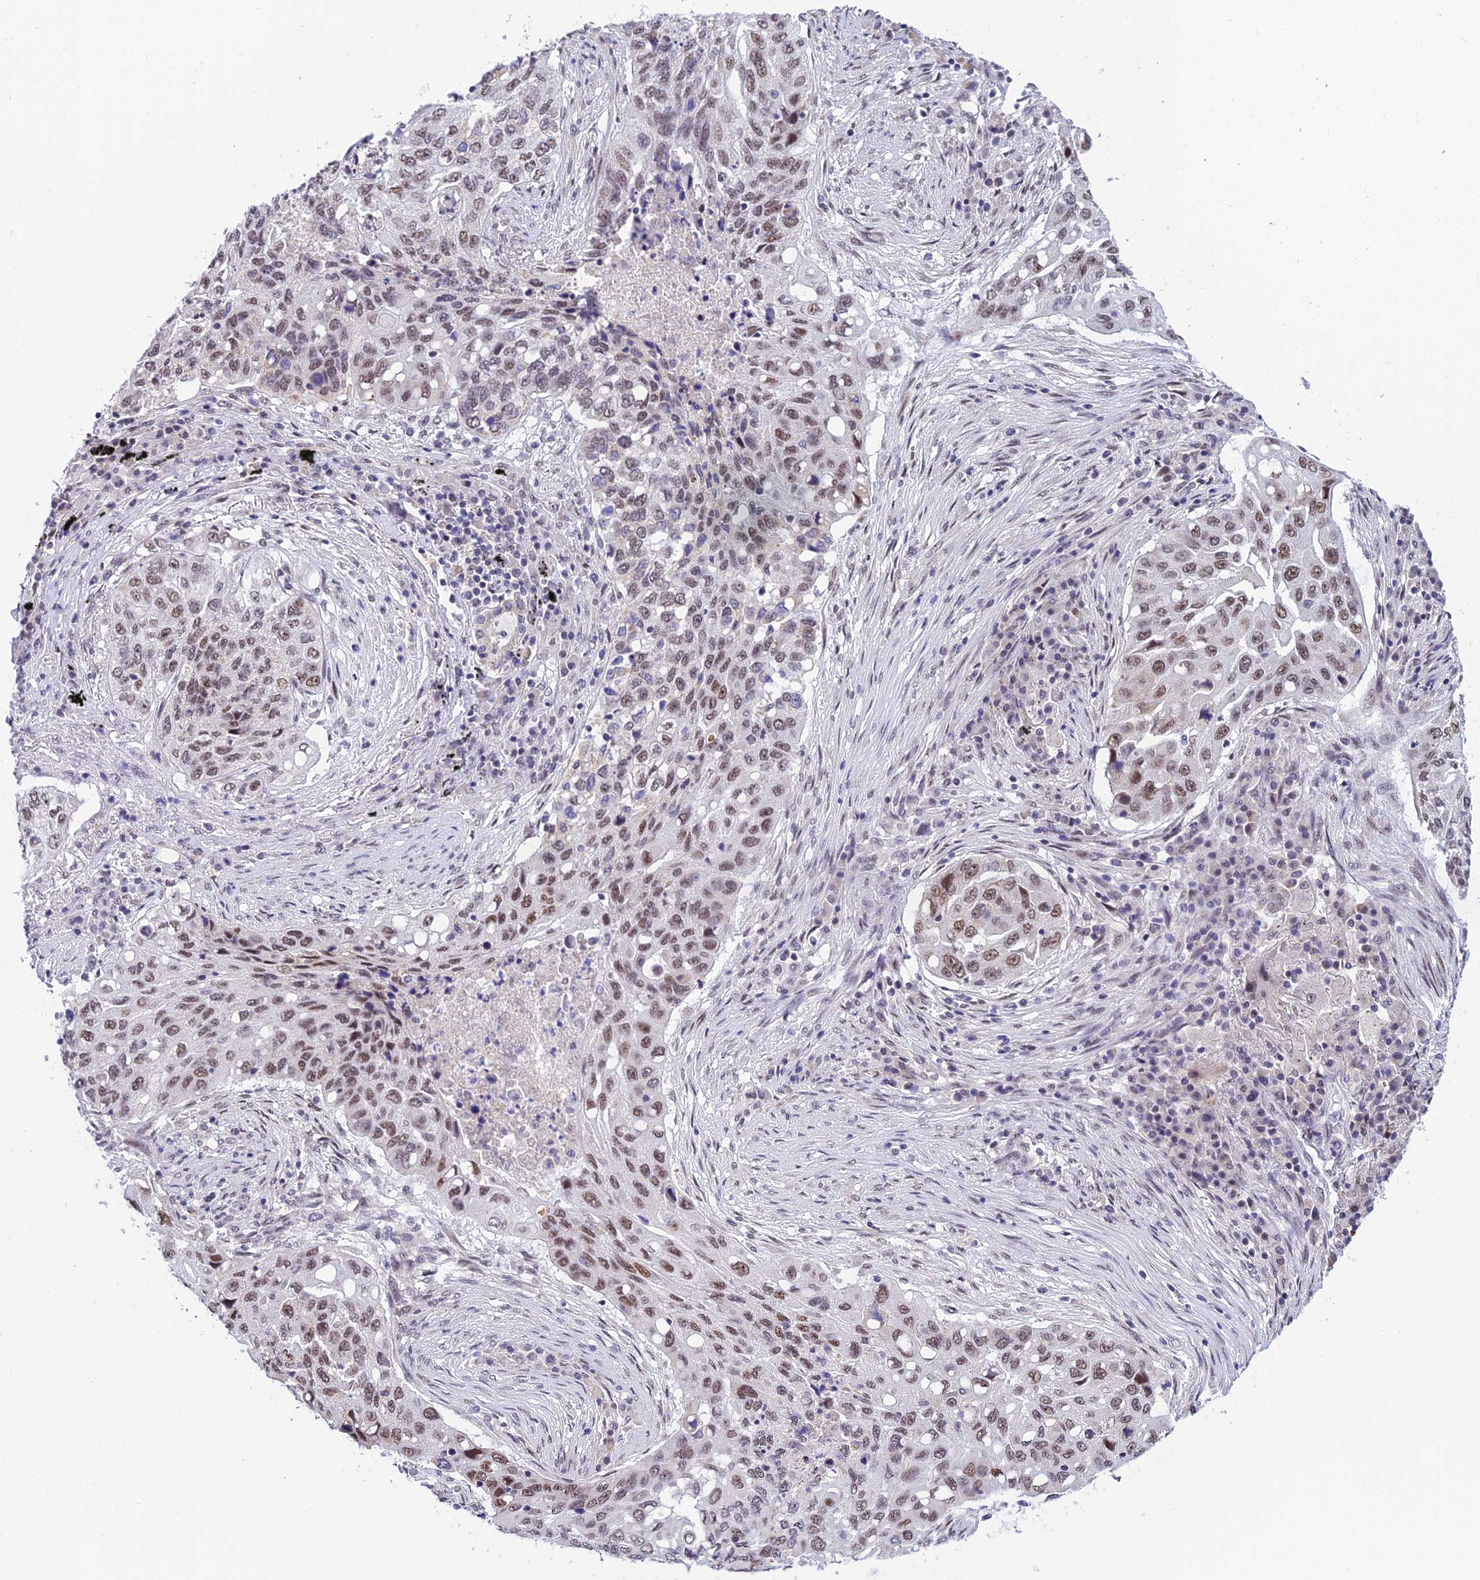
{"staining": {"intensity": "moderate", "quantity": ">75%", "location": "nuclear"}, "tissue": "lung cancer", "cell_type": "Tumor cells", "image_type": "cancer", "snomed": [{"axis": "morphology", "description": "Squamous cell carcinoma, NOS"}, {"axis": "topography", "description": "Lung"}], "caption": "Immunohistochemical staining of human squamous cell carcinoma (lung) displays medium levels of moderate nuclear protein expression in approximately >75% of tumor cells.", "gene": "C2orf49", "patient": {"sex": "female", "age": 63}}